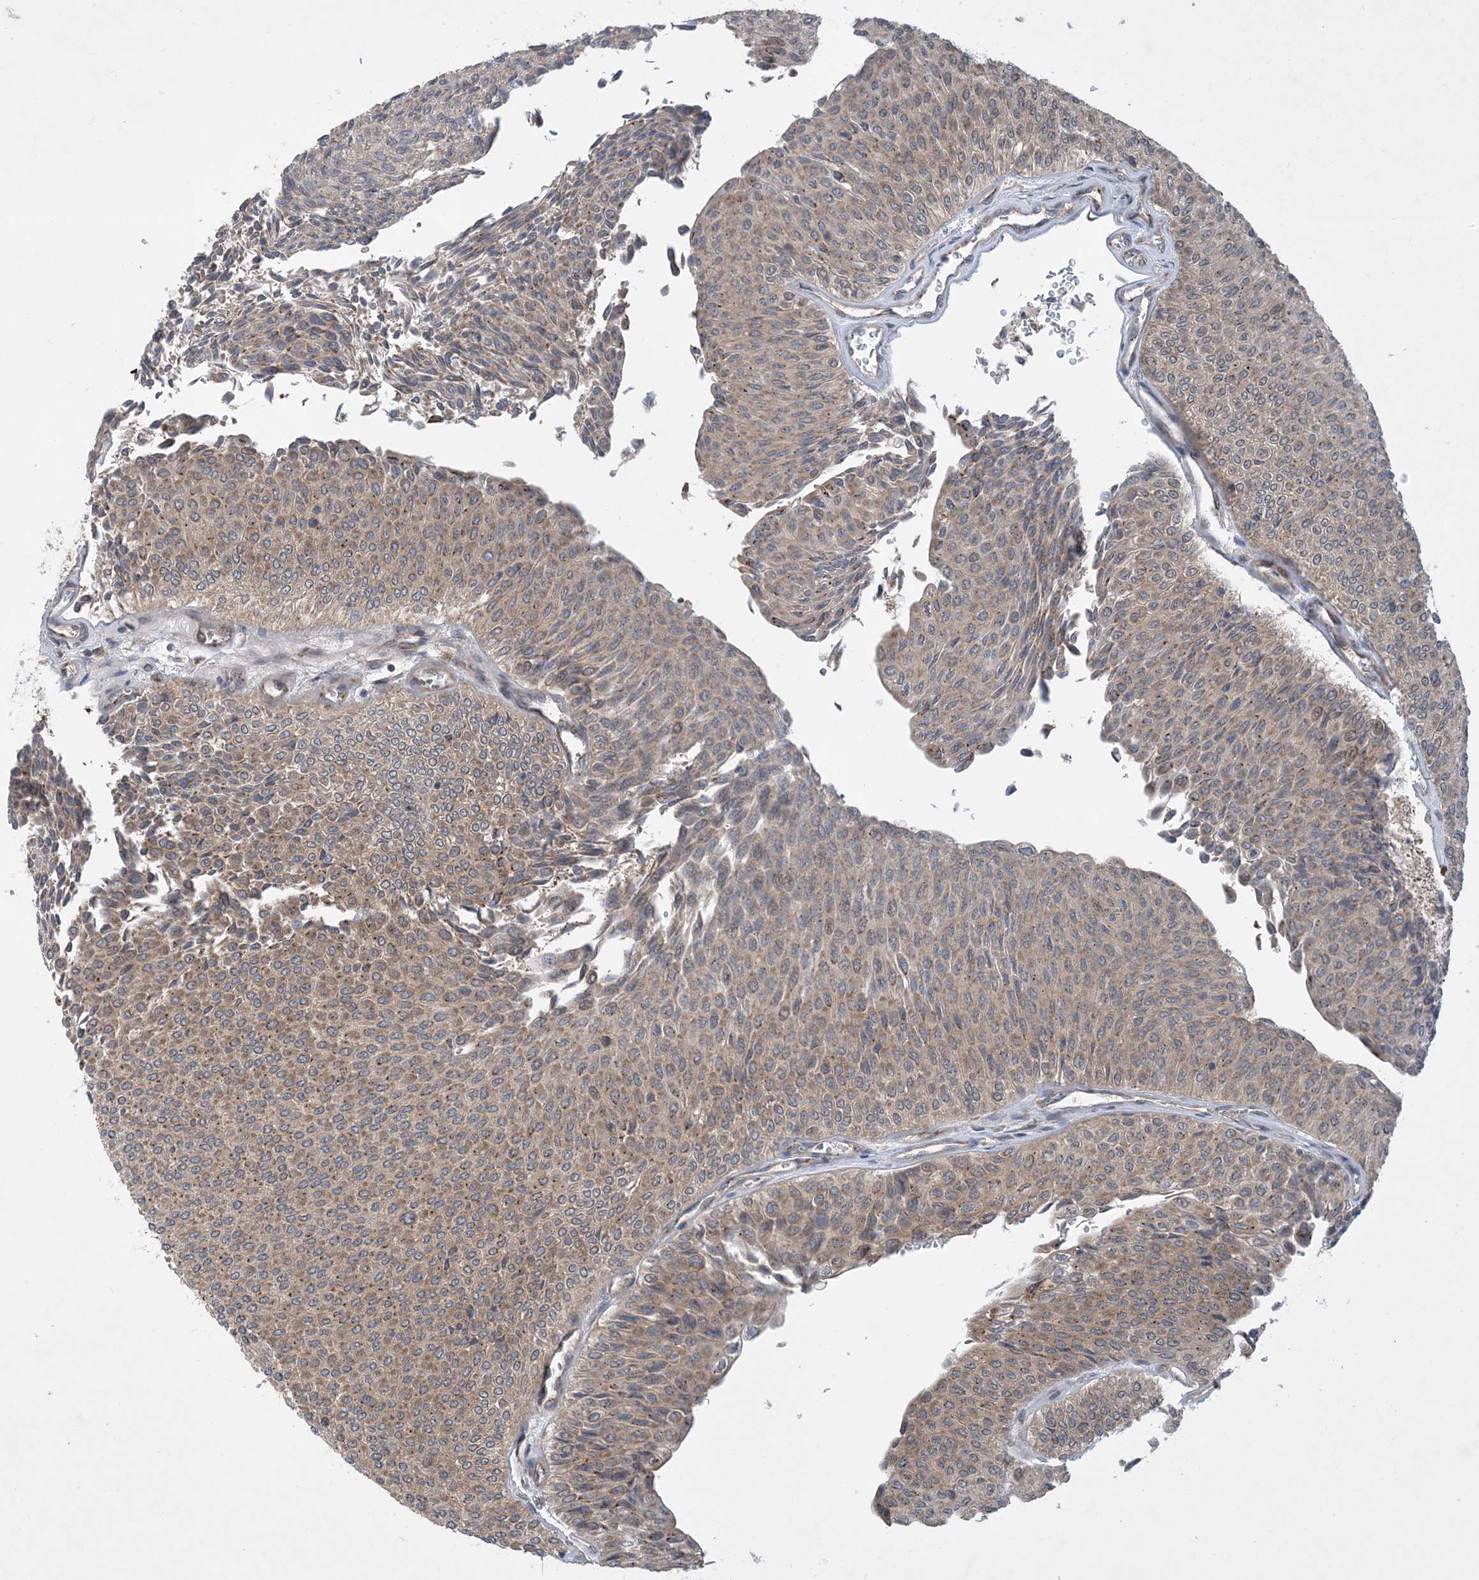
{"staining": {"intensity": "moderate", "quantity": ">75%", "location": "cytoplasmic/membranous"}, "tissue": "urothelial cancer", "cell_type": "Tumor cells", "image_type": "cancer", "snomed": [{"axis": "morphology", "description": "Urothelial carcinoma, Low grade"}, {"axis": "topography", "description": "Urinary bladder"}], "caption": "Urothelial cancer tissue exhibits moderate cytoplasmic/membranous staining in approximately >75% of tumor cells (Stains: DAB (3,3'-diaminobenzidine) in brown, nuclei in blue, Microscopy: brightfield microscopy at high magnification).", "gene": "TINAG", "patient": {"sex": "male", "age": 78}}